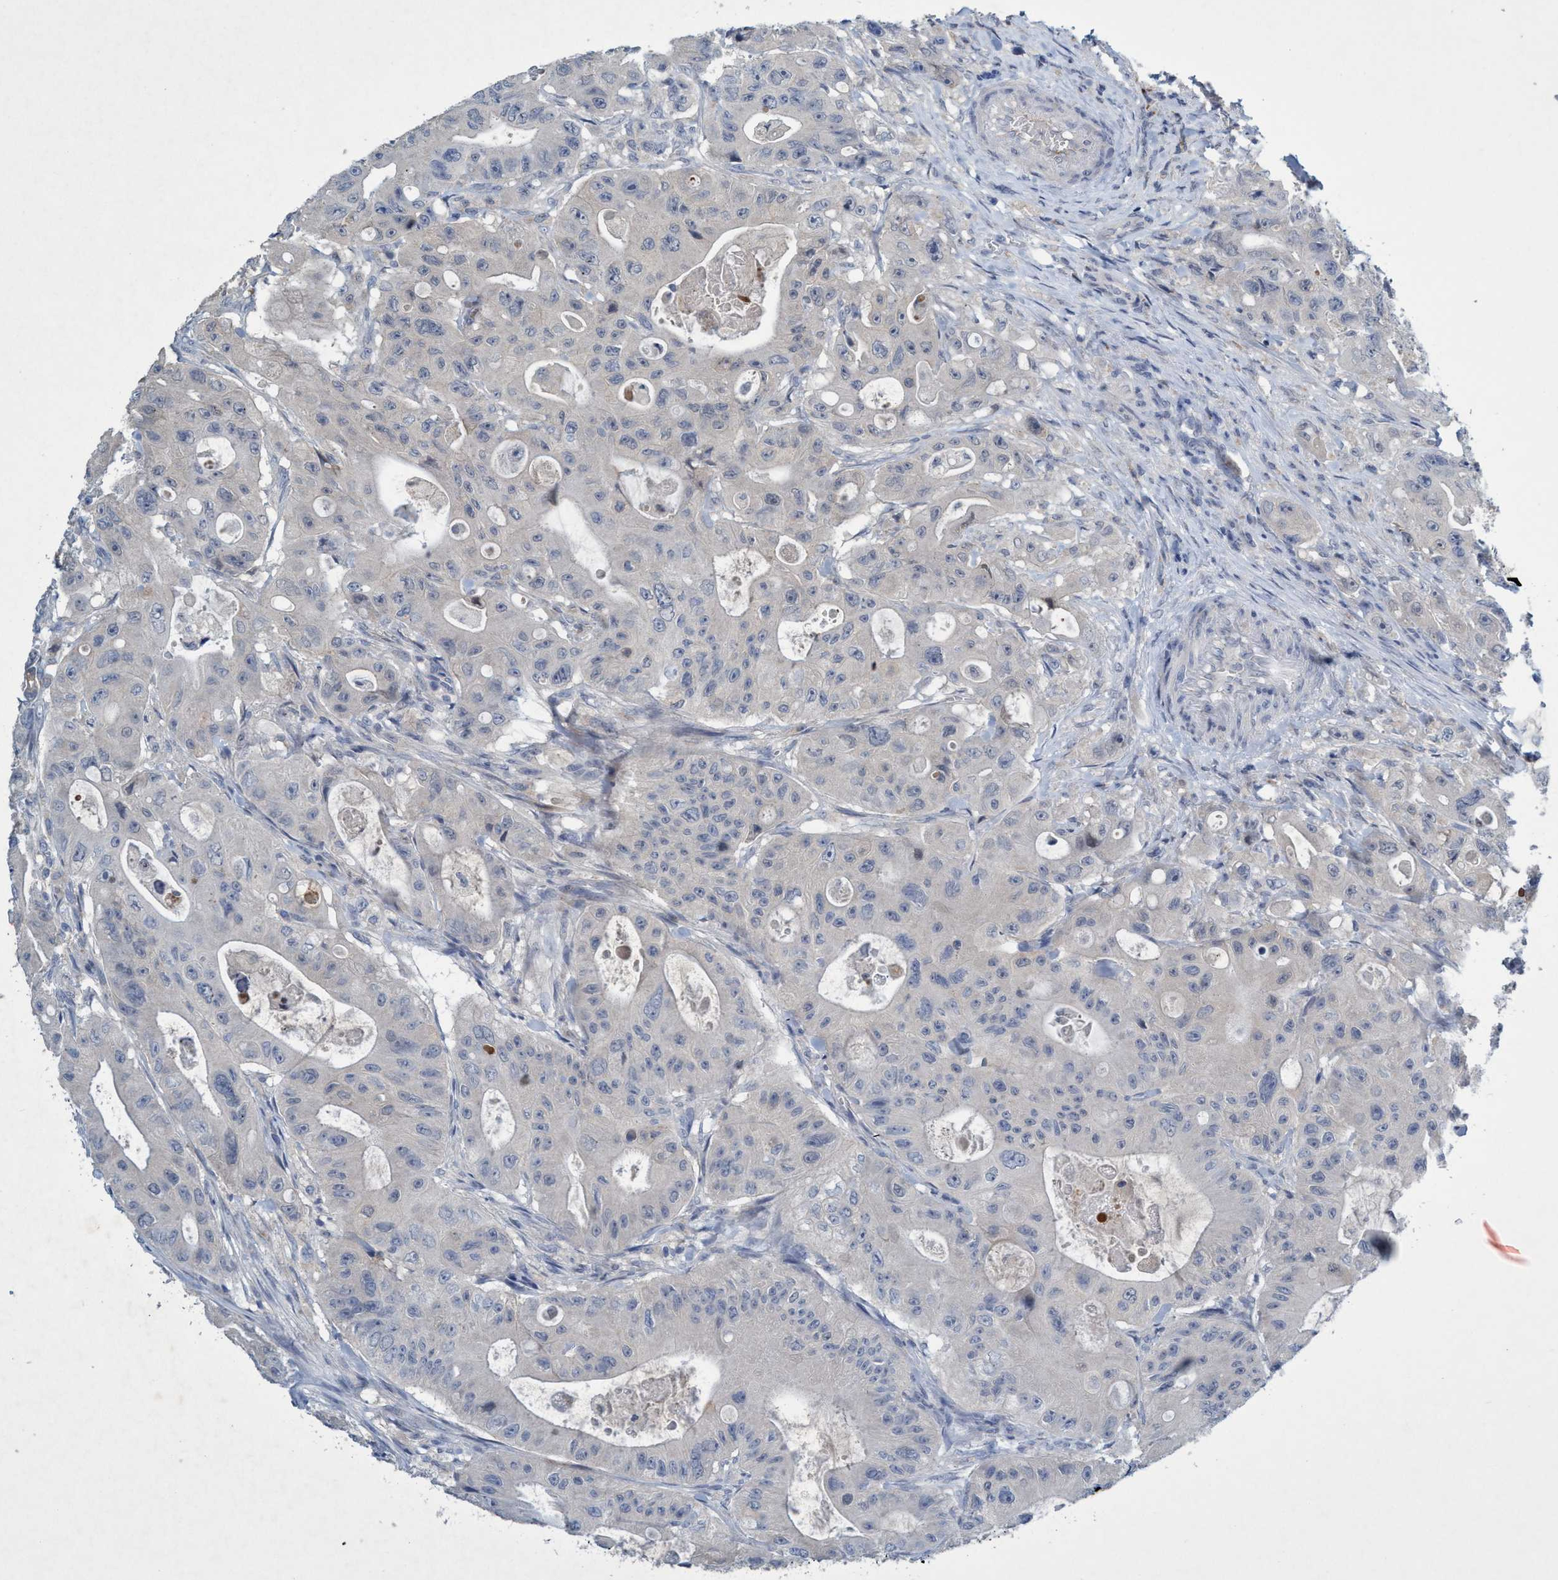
{"staining": {"intensity": "negative", "quantity": "none", "location": "none"}, "tissue": "colorectal cancer", "cell_type": "Tumor cells", "image_type": "cancer", "snomed": [{"axis": "morphology", "description": "Adenocarcinoma, NOS"}, {"axis": "topography", "description": "Colon"}], "caption": "Photomicrograph shows no significant protein staining in tumor cells of colorectal cancer.", "gene": "RNF208", "patient": {"sex": "female", "age": 46}}